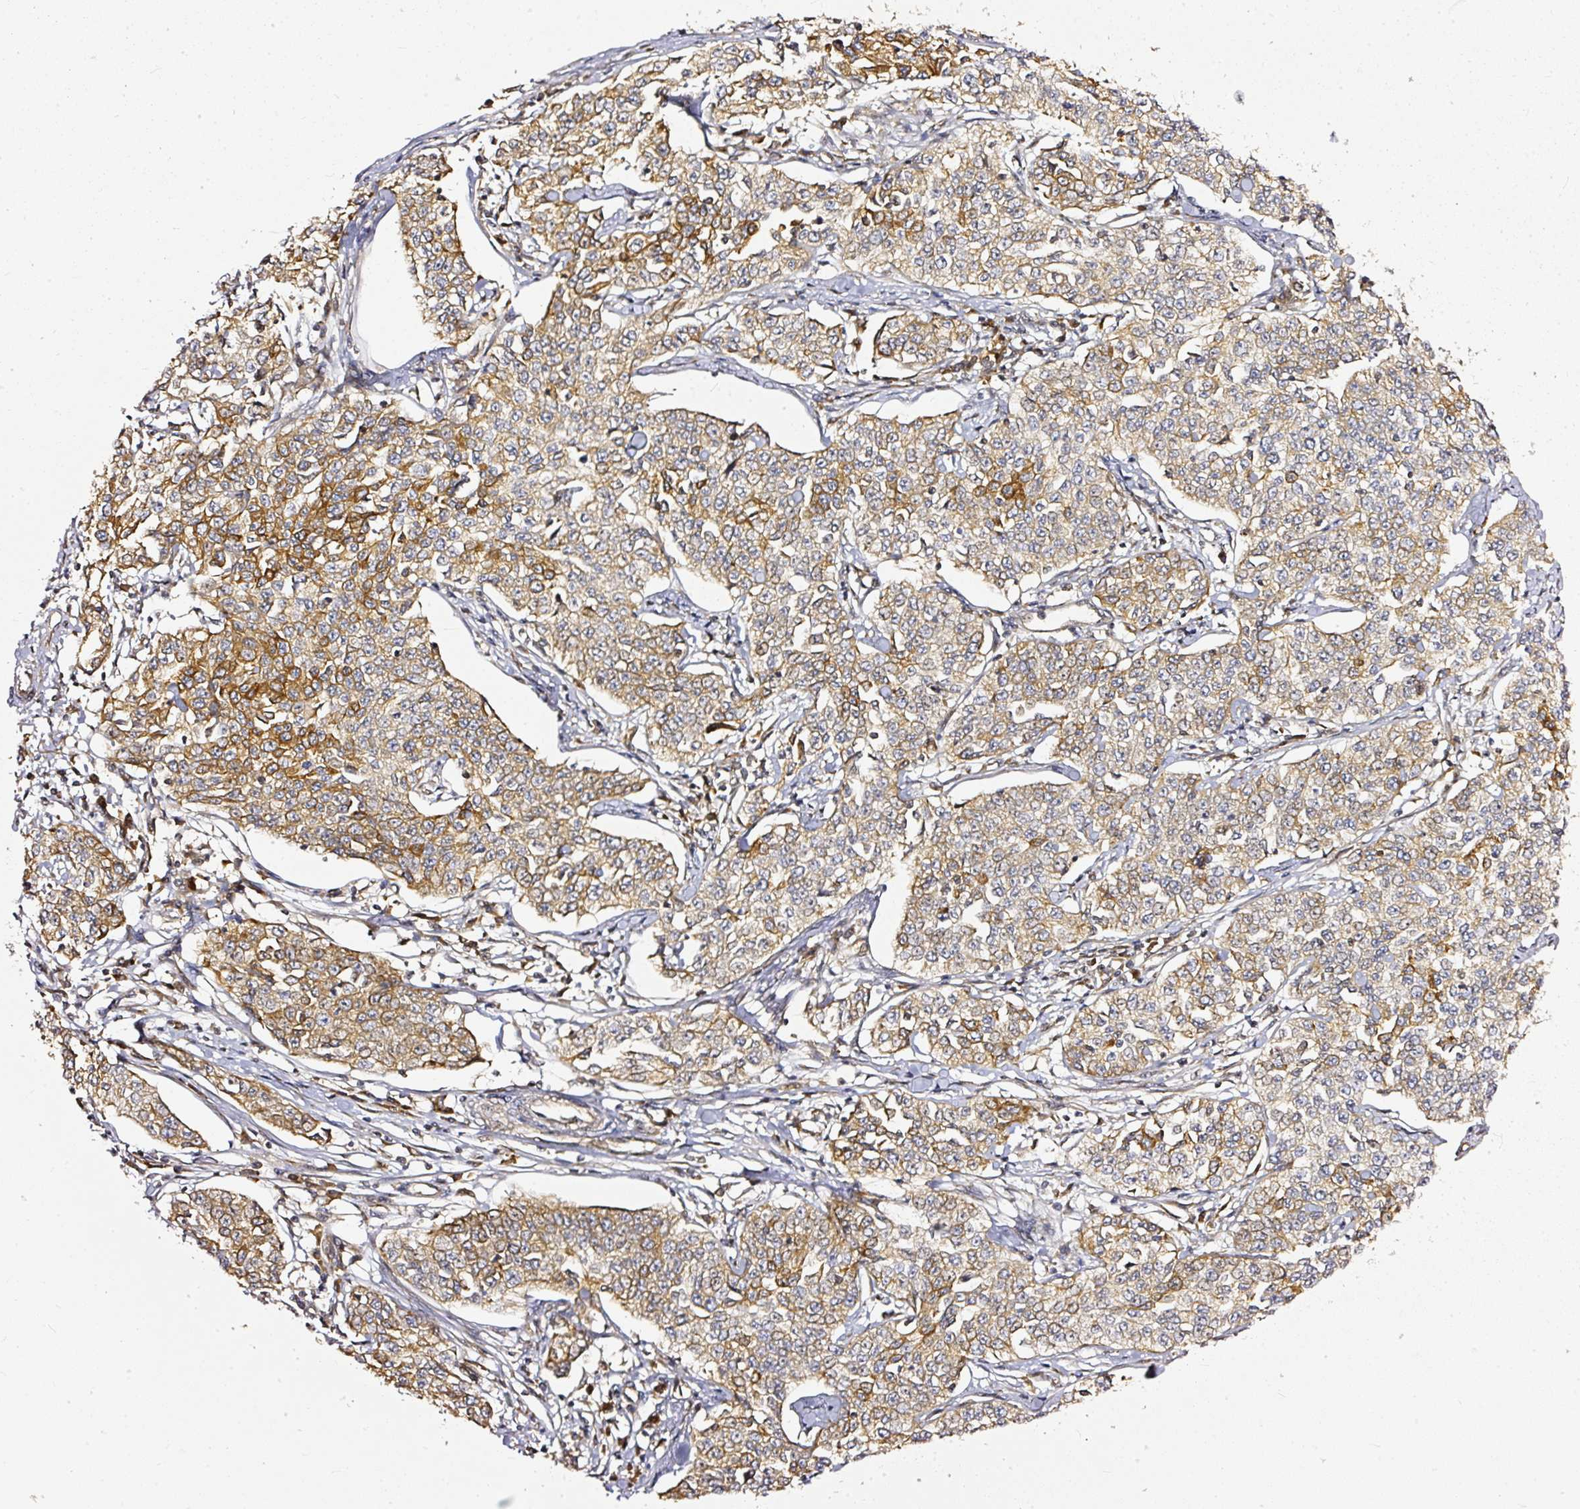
{"staining": {"intensity": "moderate", "quantity": "25%-75%", "location": "cytoplasmic/membranous"}, "tissue": "cervical cancer", "cell_type": "Tumor cells", "image_type": "cancer", "snomed": [{"axis": "morphology", "description": "Squamous cell carcinoma, NOS"}, {"axis": "topography", "description": "Cervix"}], "caption": "A brown stain shows moderate cytoplasmic/membranous positivity of a protein in cervical squamous cell carcinoma tumor cells. (Brightfield microscopy of DAB IHC at high magnification).", "gene": "MIF4GD", "patient": {"sex": "female", "age": 35}}